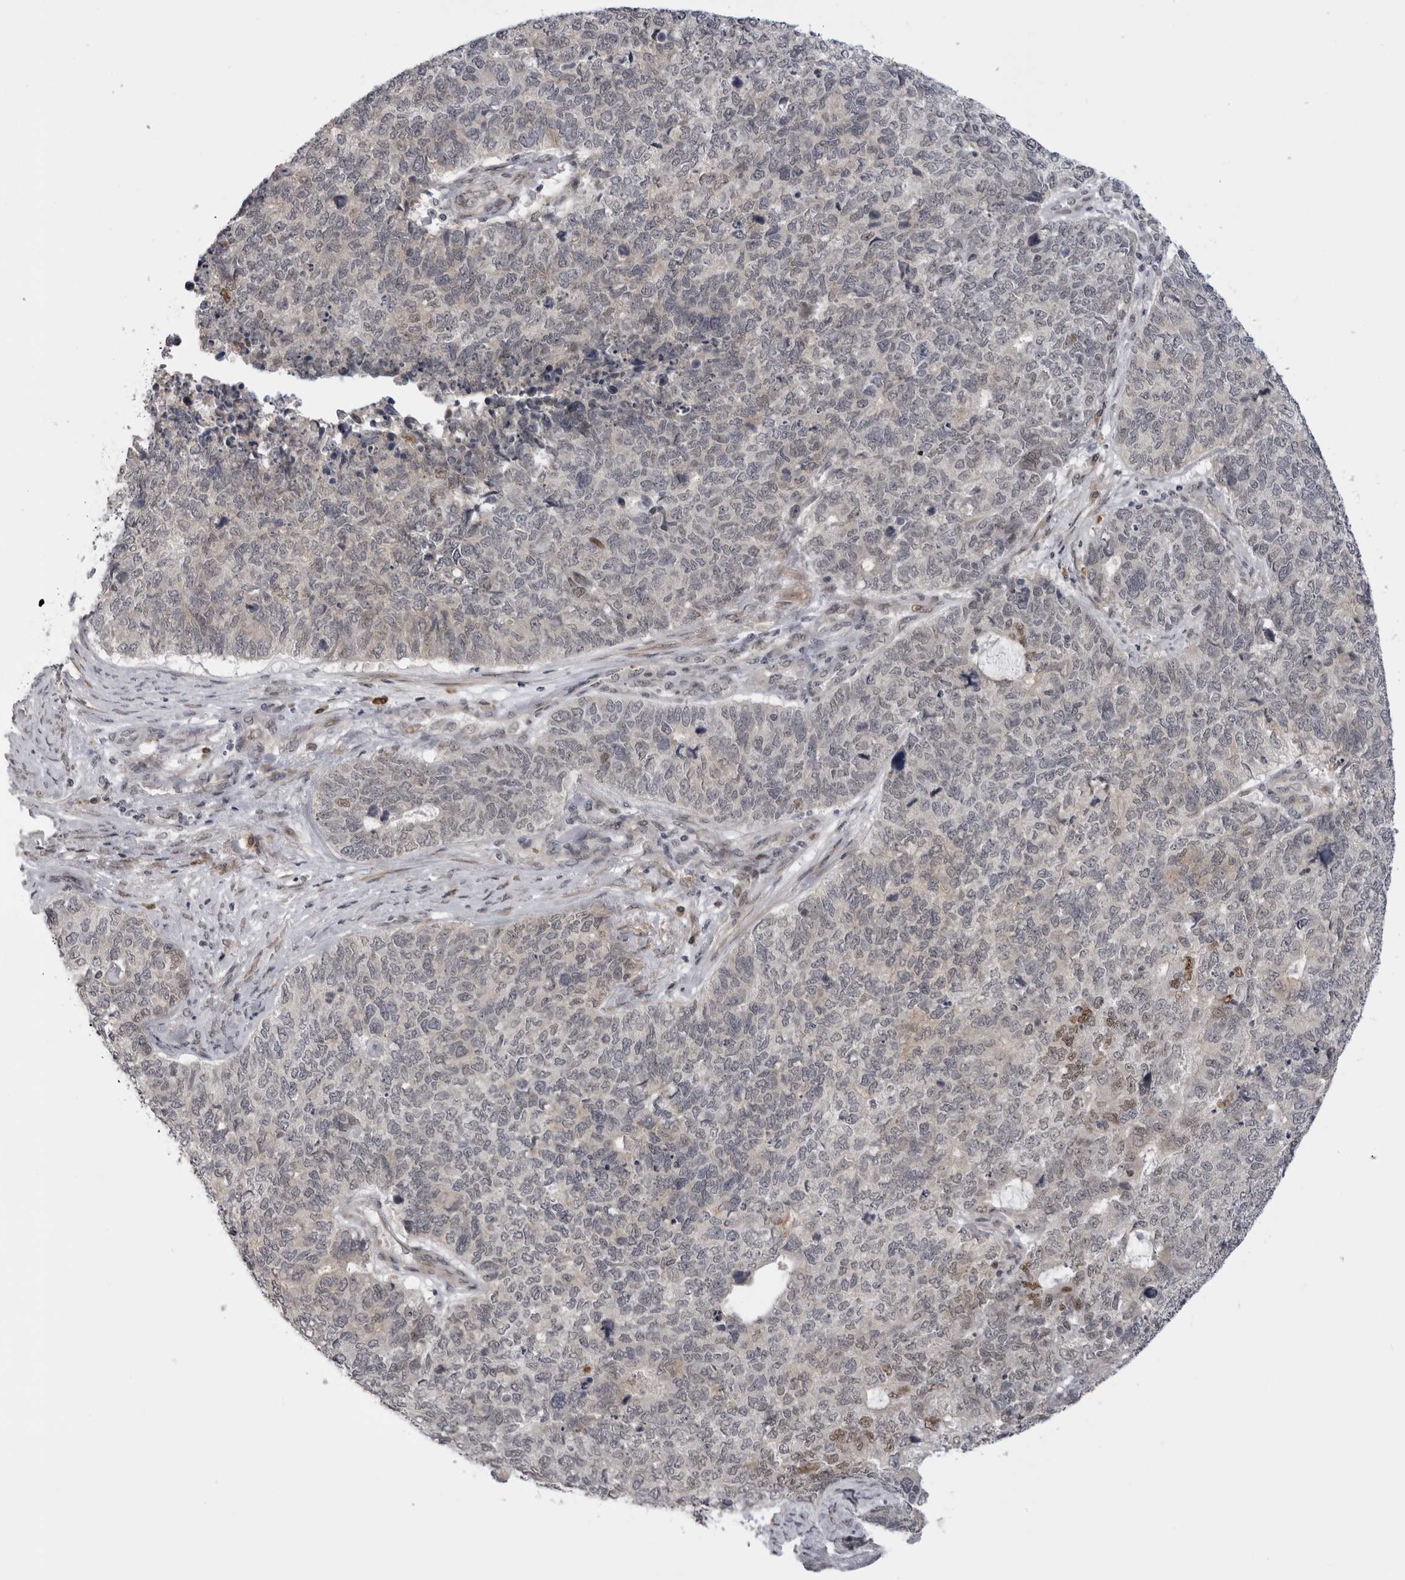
{"staining": {"intensity": "negative", "quantity": "none", "location": "none"}, "tissue": "cervical cancer", "cell_type": "Tumor cells", "image_type": "cancer", "snomed": [{"axis": "morphology", "description": "Squamous cell carcinoma, NOS"}, {"axis": "topography", "description": "Cervix"}], "caption": "Cervical cancer stained for a protein using immunohistochemistry demonstrates no staining tumor cells.", "gene": "ALPK2", "patient": {"sex": "female", "age": 63}}